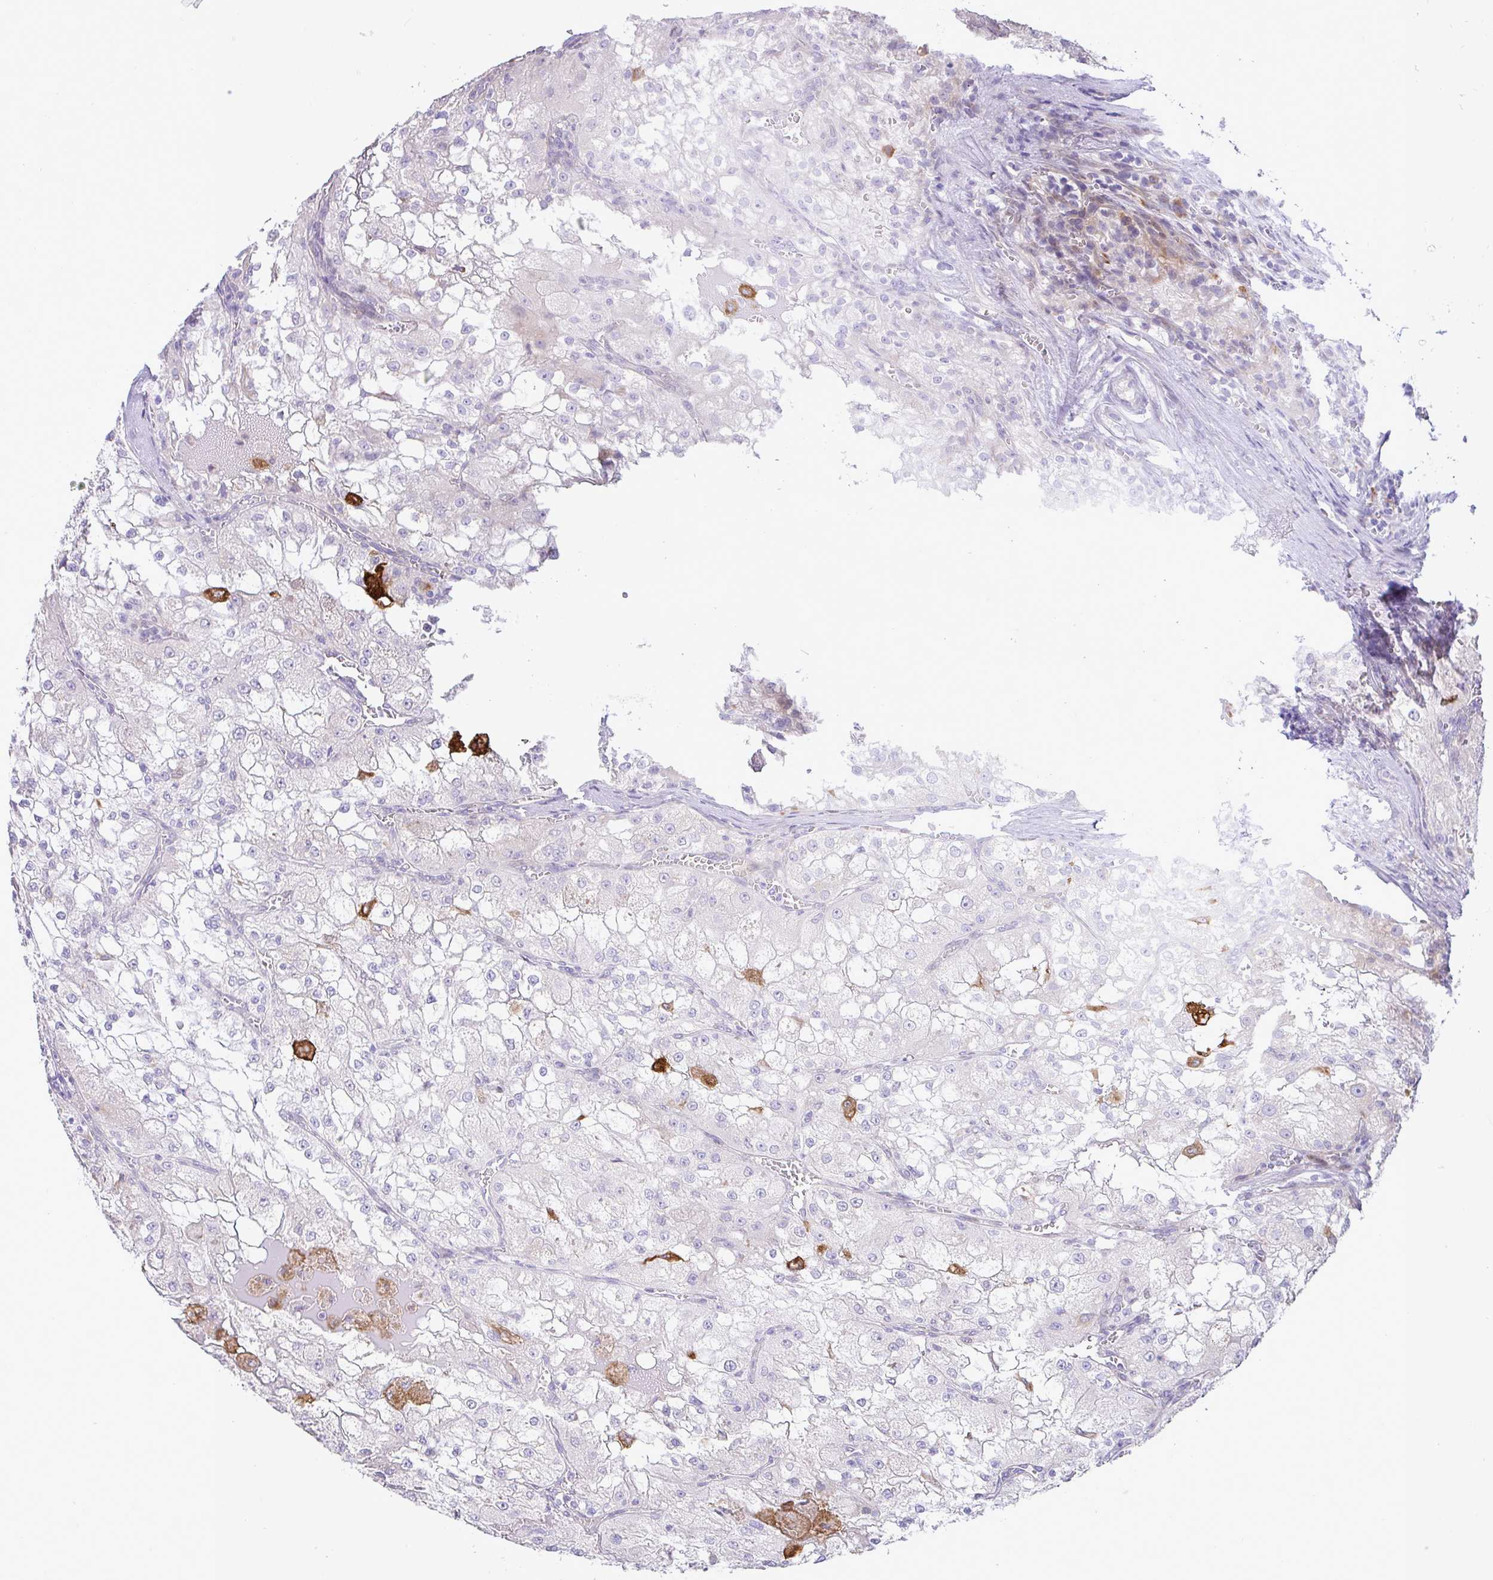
{"staining": {"intensity": "negative", "quantity": "none", "location": "none"}, "tissue": "renal cancer", "cell_type": "Tumor cells", "image_type": "cancer", "snomed": [{"axis": "morphology", "description": "Adenocarcinoma, NOS"}, {"axis": "topography", "description": "Kidney"}], "caption": "The image shows no staining of tumor cells in renal adenocarcinoma.", "gene": "EEF1A2", "patient": {"sex": "female", "age": 74}}